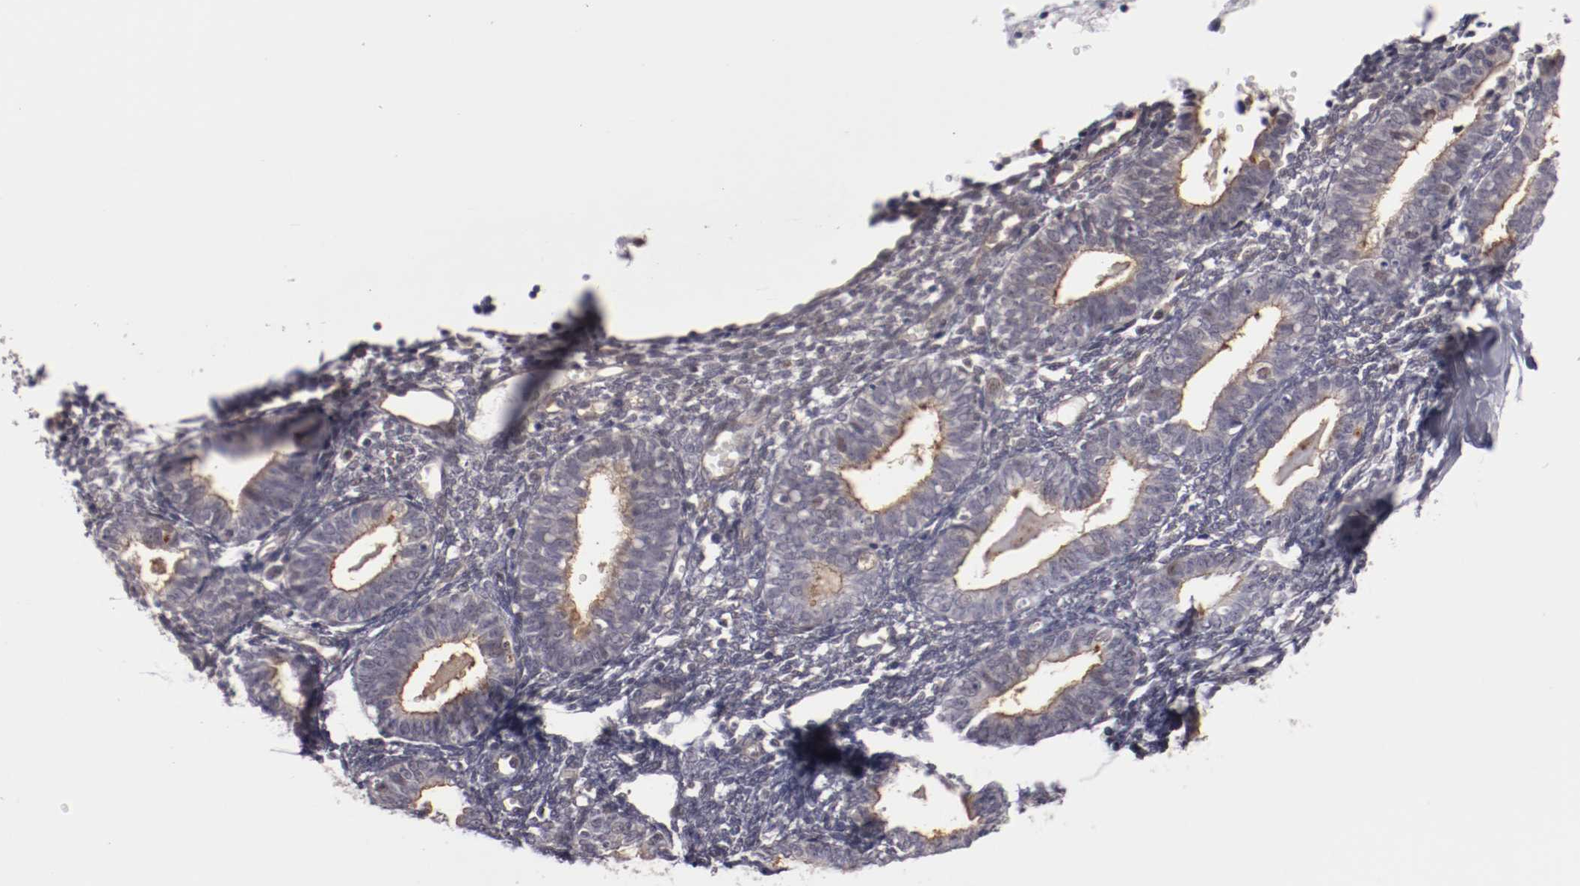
{"staining": {"intensity": "negative", "quantity": "none", "location": "none"}, "tissue": "endometrium", "cell_type": "Cells in endometrial stroma", "image_type": "normal", "snomed": [{"axis": "morphology", "description": "Normal tissue, NOS"}, {"axis": "topography", "description": "Endometrium"}], "caption": "DAB (3,3'-diaminobenzidine) immunohistochemical staining of normal human endometrium reveals no significant staining in cells in endometrial stroma. Nuclei are stained in blue.", "gene": "STX3", "patient": {"sex": "female", "age": 61}}